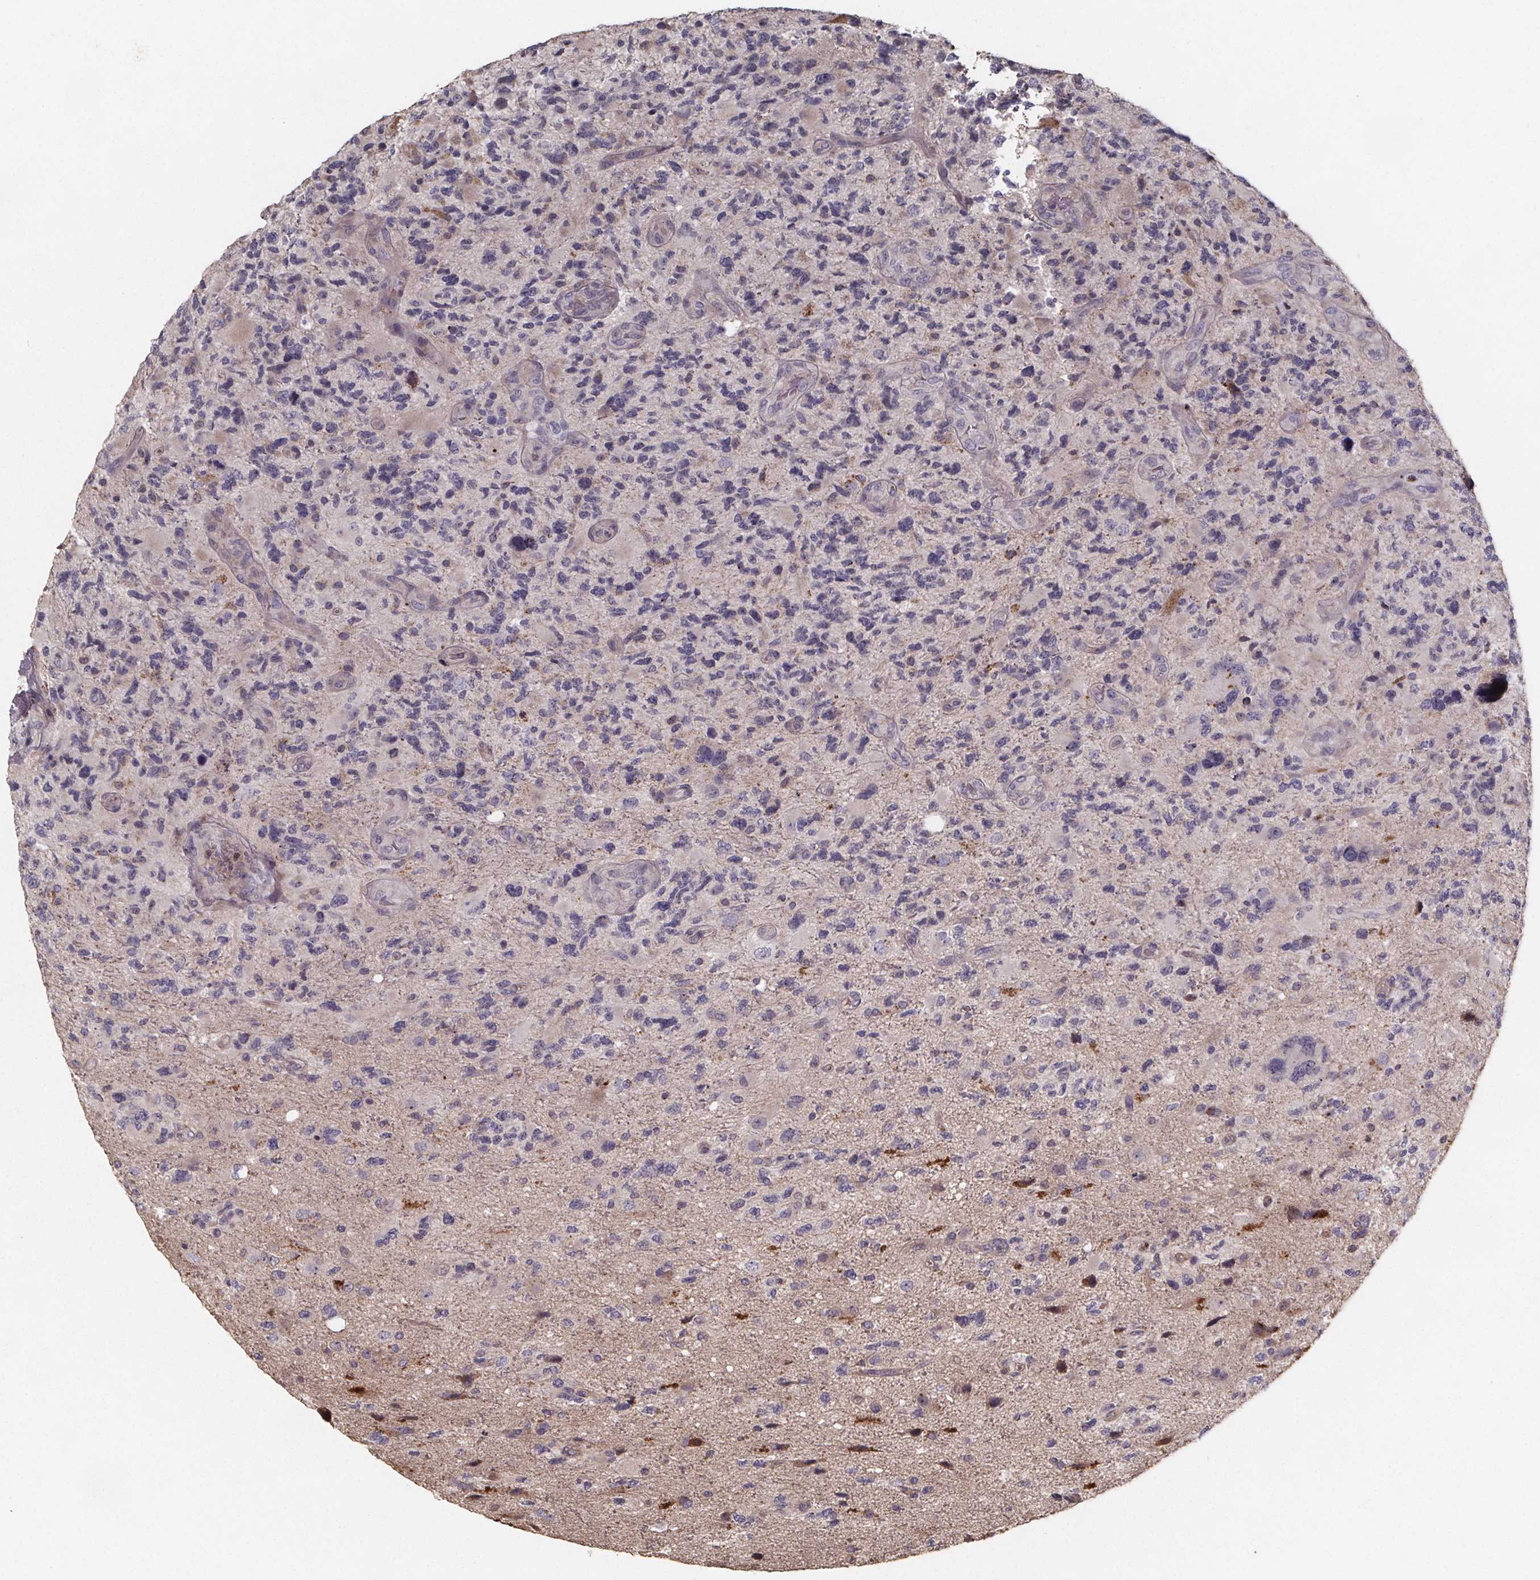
{"staining": {"intensity": "negative", "quantity": "none", "location": "none"}, "tissue": "glioma", "cell_type": "Tumor cells", "image_type": "cancer", "snomed": [{"axis": "morphology", "description": "Glioma, malignant, High grade"}, {"axis": "topography", "description": "Brain"}], "caption": "Protein analysis of malignant glioma (high-grade) reveals no significant expression in tumor cells.", "gene": "ZNF879", "patient": {"sex": "female", "age": 71}}